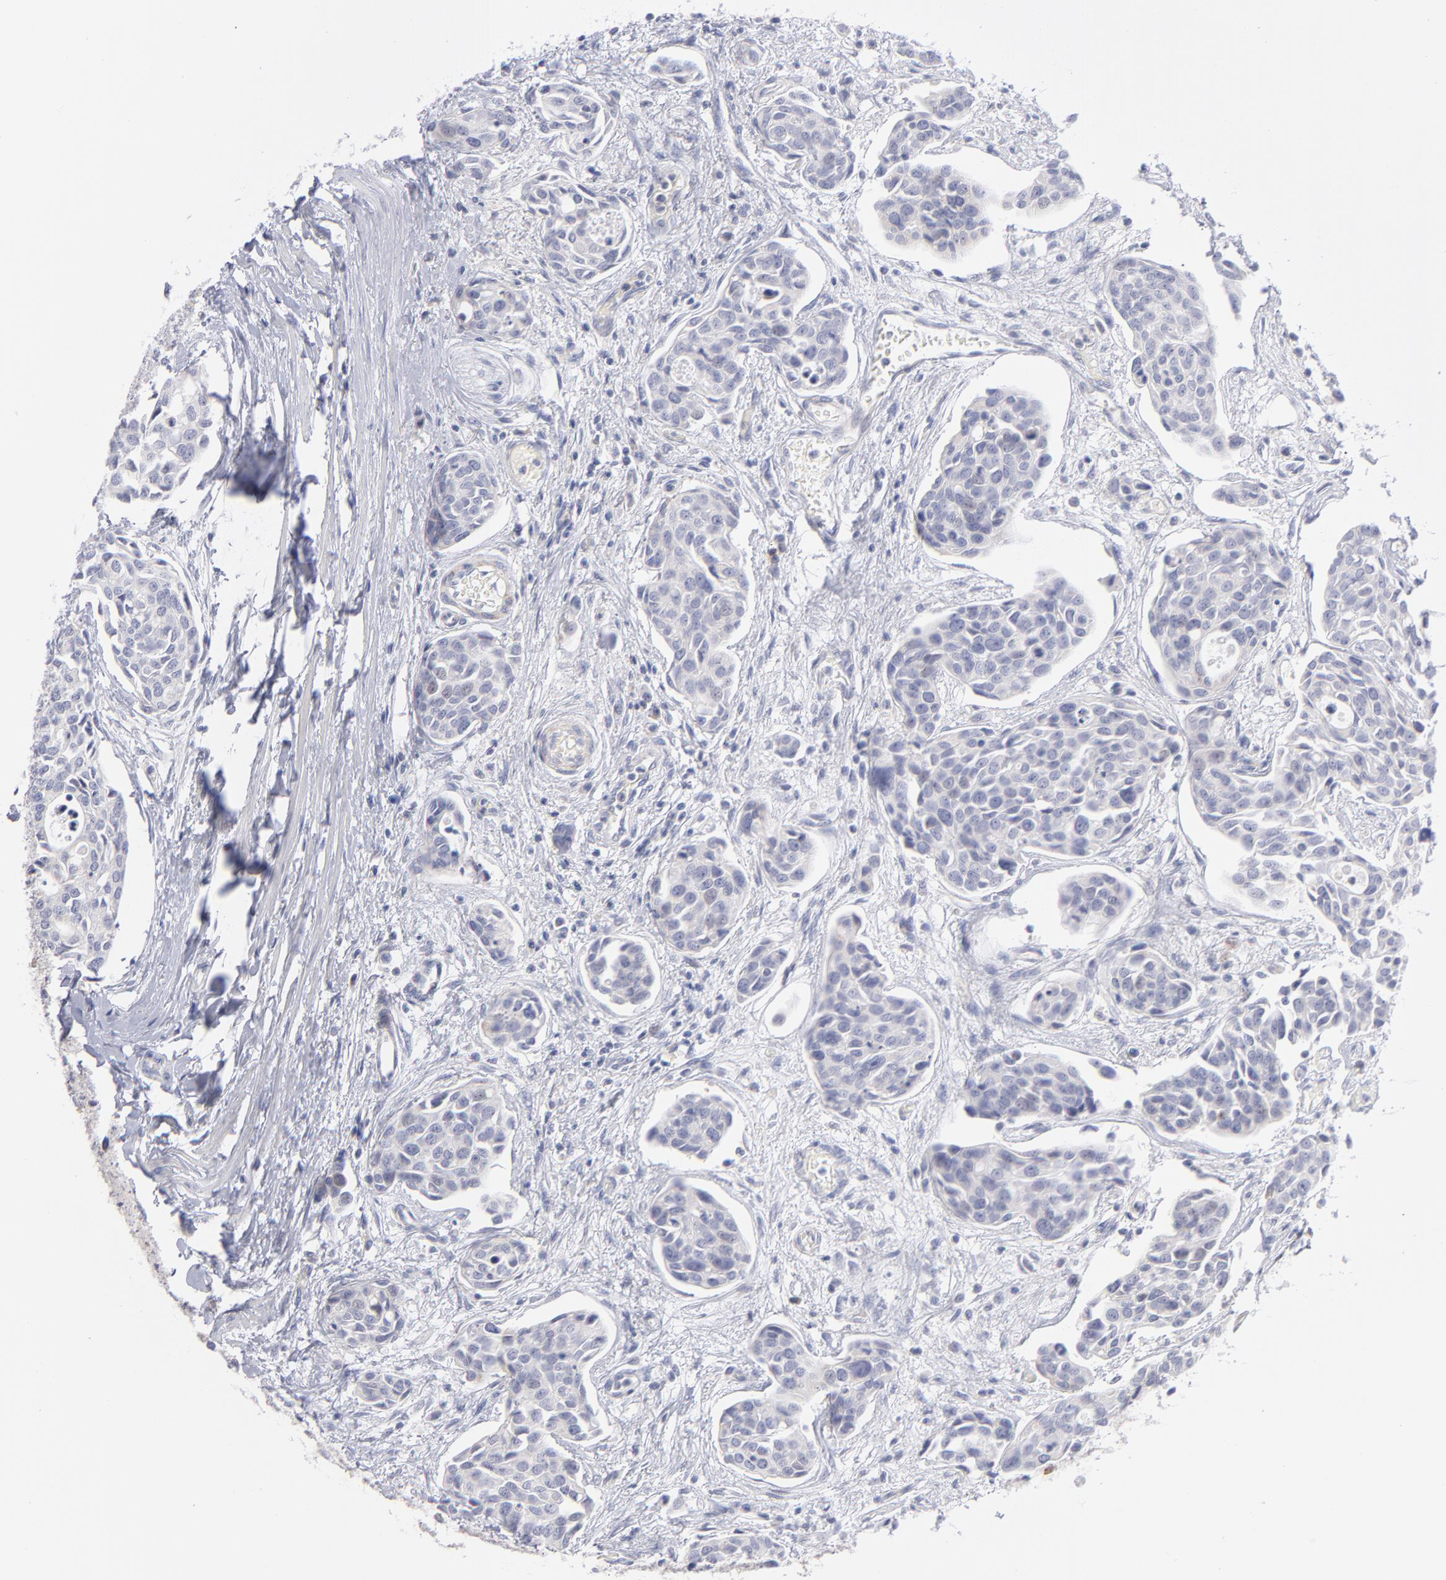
{"staining": {"intensity": "negative", "quantity": "none", "location": "none"}, "tissue": "urothelial cancer", "cell_type": "Tumor cells", "image_type": "cancer", "snomed": [{"axis": "morphology", "description": "Urothelial carcinoma, High grade"}, {"axis": "topography", "description": "Urinary bladder"}], "caption": "This is an IHC image of urothelial cancer. There is no expression in tumor cells.", "gene": "MTHFD2", "patient": {"sex": "male", "age": 78}}